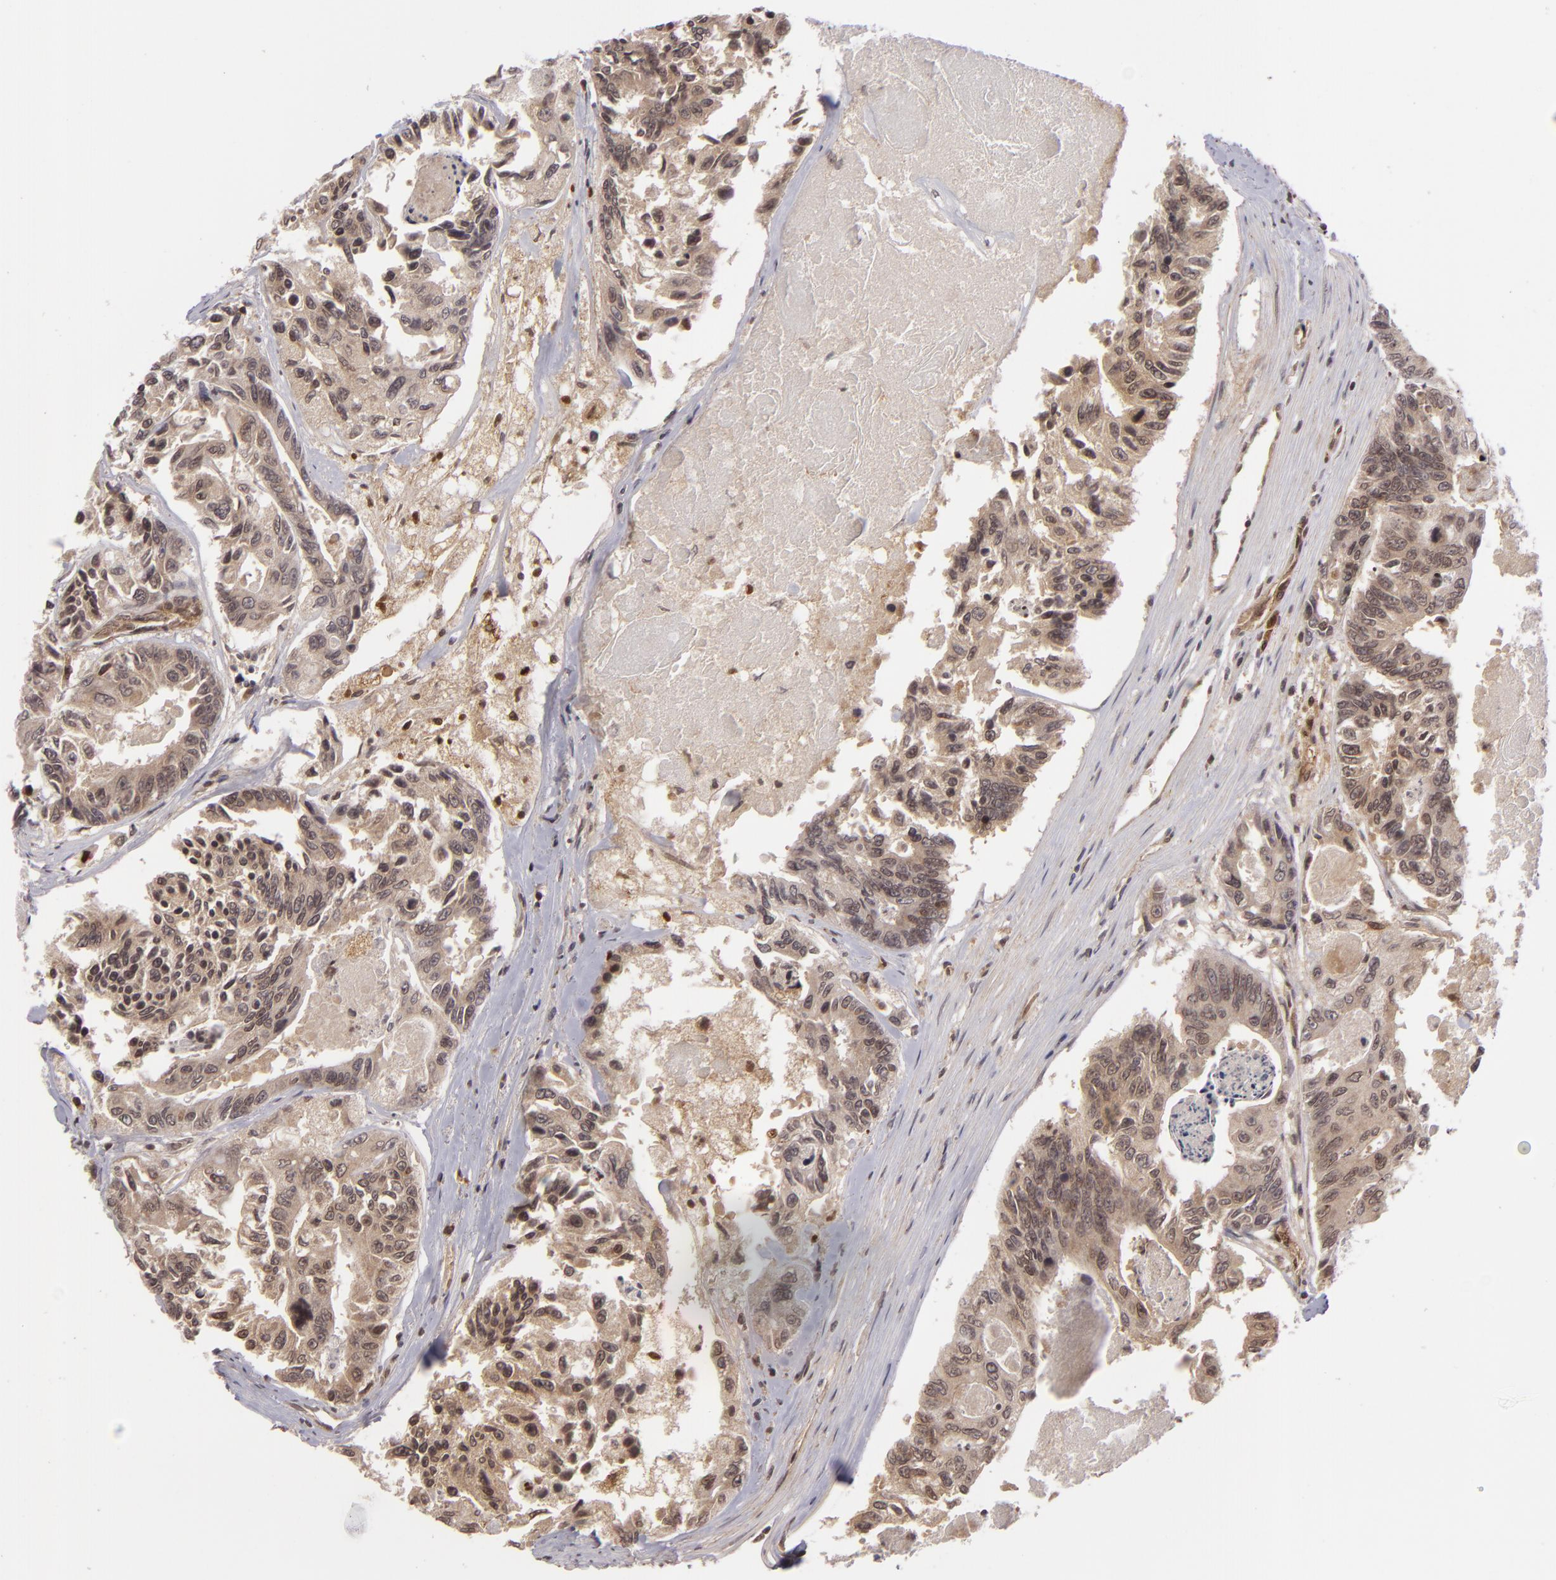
{"staining": {"intensity": "strong", "quantity": ">75%", "location": "cytoplasmic/membranous,nuclear"}, "tissue": "colorectal cancer", "cell_type": "Tumor cells", "image_type": "cancer", "snomed": [{"axis": "morphology", "description": "Adenocarcinoma, NOS"}, {"axis": "topography", "description": "Colon"}], "caption": "This image reveals immunohistochemistry staining of colorectal cancer, with high strong cytoplasmic/membranous and nuclear staining in approximately >75% of tumor cells.", "gene": "ZBTB33", "patient": {"sex": "female", "age": 86}}